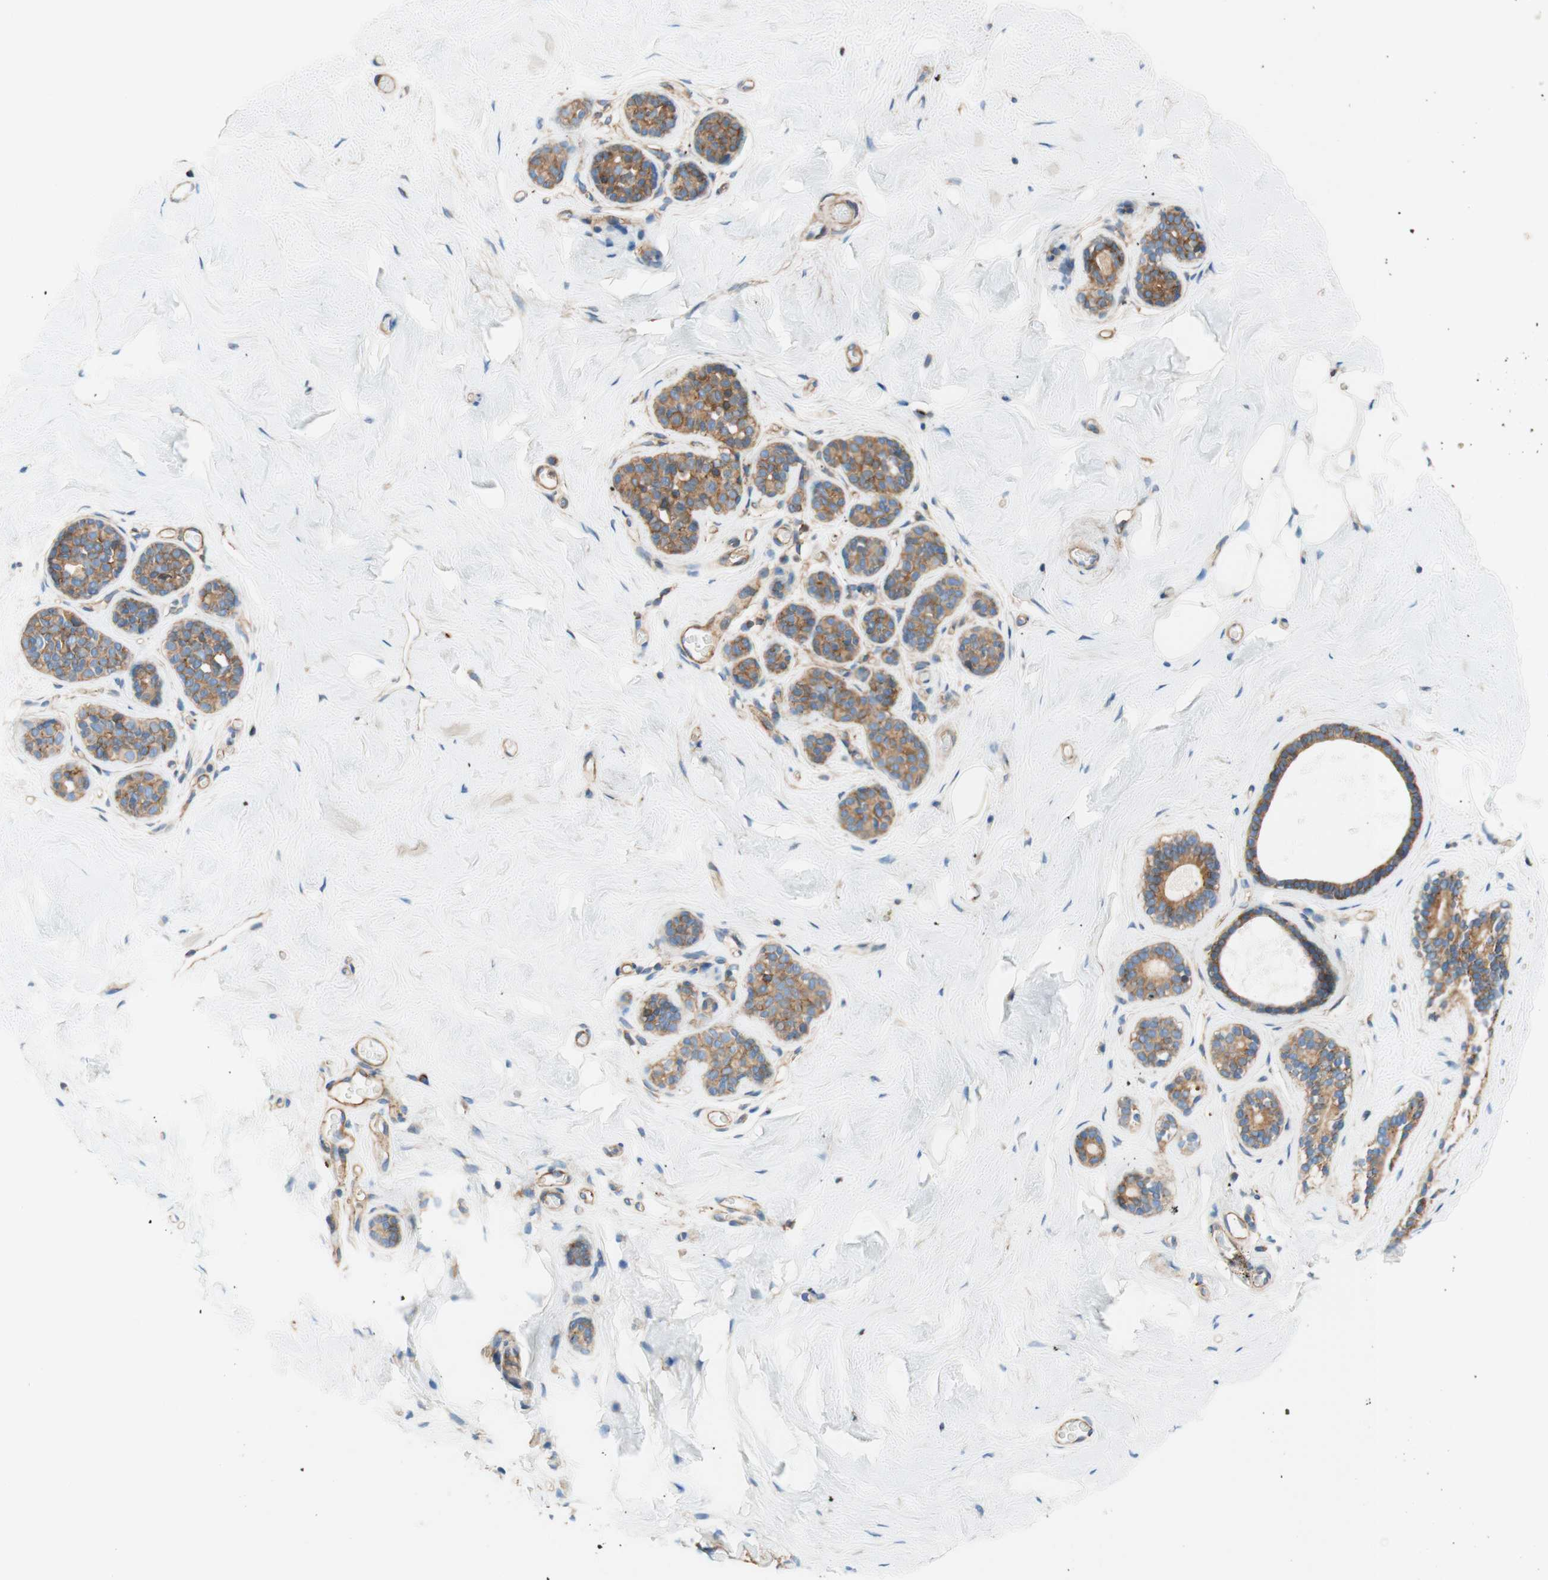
{"staining": {"intensity": "weak", "quantity": ">75%", "location": "cytoplasmic/membranous"}, "tissue": "breast", "cell_type": "Adipocytes", "image_type": "normal", "snomed": [{"axis": "morphology", "description": "Normal tissue, NOS"}, {"axis": "topography", "description": "Breast"}], "caption": "Protein positivity by IHC exhibits weak cytoplasmic/membranous positivity in approximately >75% of adipocytes in benign breast.", "gene": "VPS26A", "patient": {"sex": "female", "age": 75}}